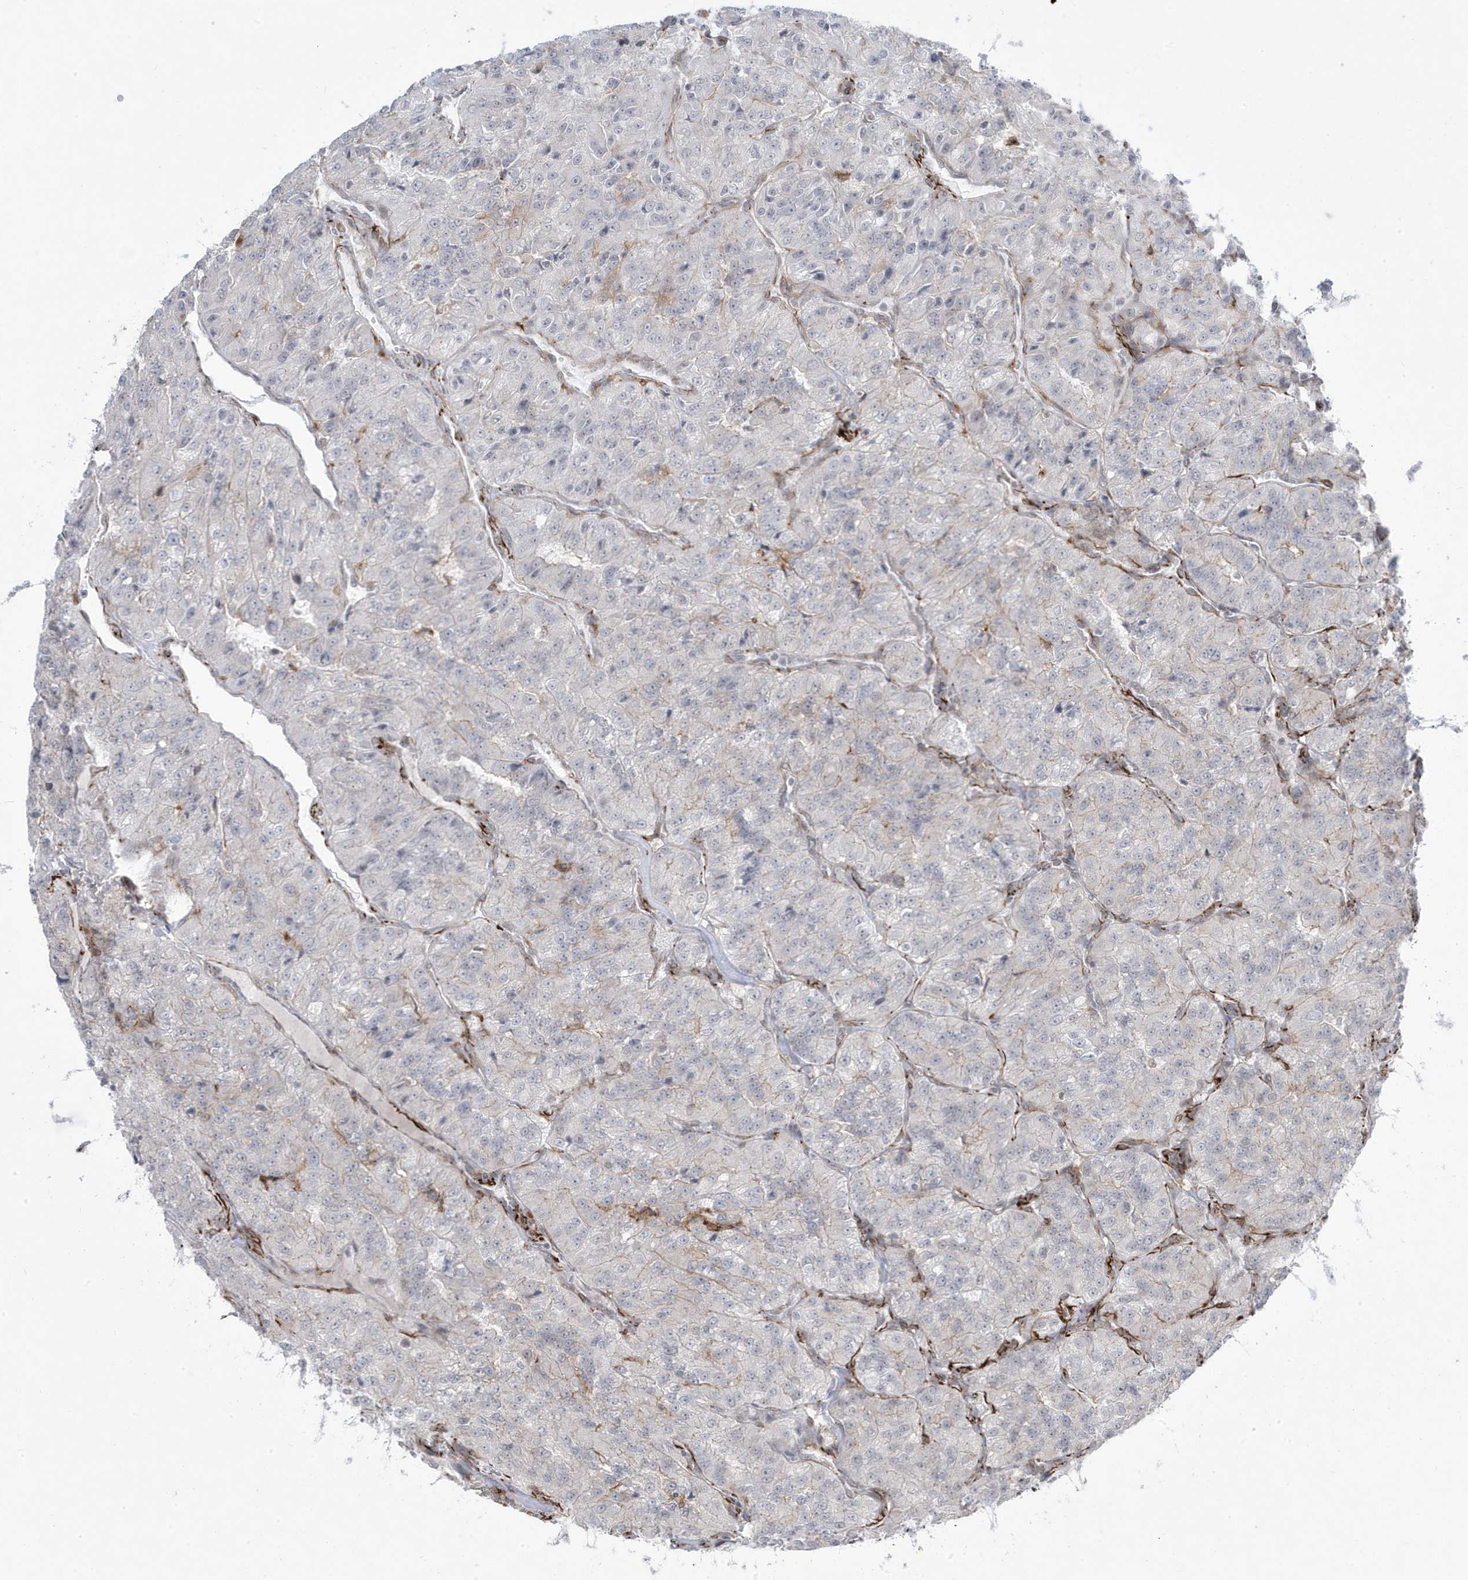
{"staining": {"intensity": "negative", "quantity": "none", "location": "none"}, "tissue": "renal cancer", "cell_type": "Tumor cells", "image_type": "cancer", "snomed": [{"axis": "morphology", "description": "Adenocarcinoma, NOS"}, {"axis": "topography", "description": "Kidney"}], "caption": "Tumor cells show no significant staining in adenocarcinoma (renal).", "gene": "ADAMTSL3", "patient": {"sex": "female", "age": 63}}